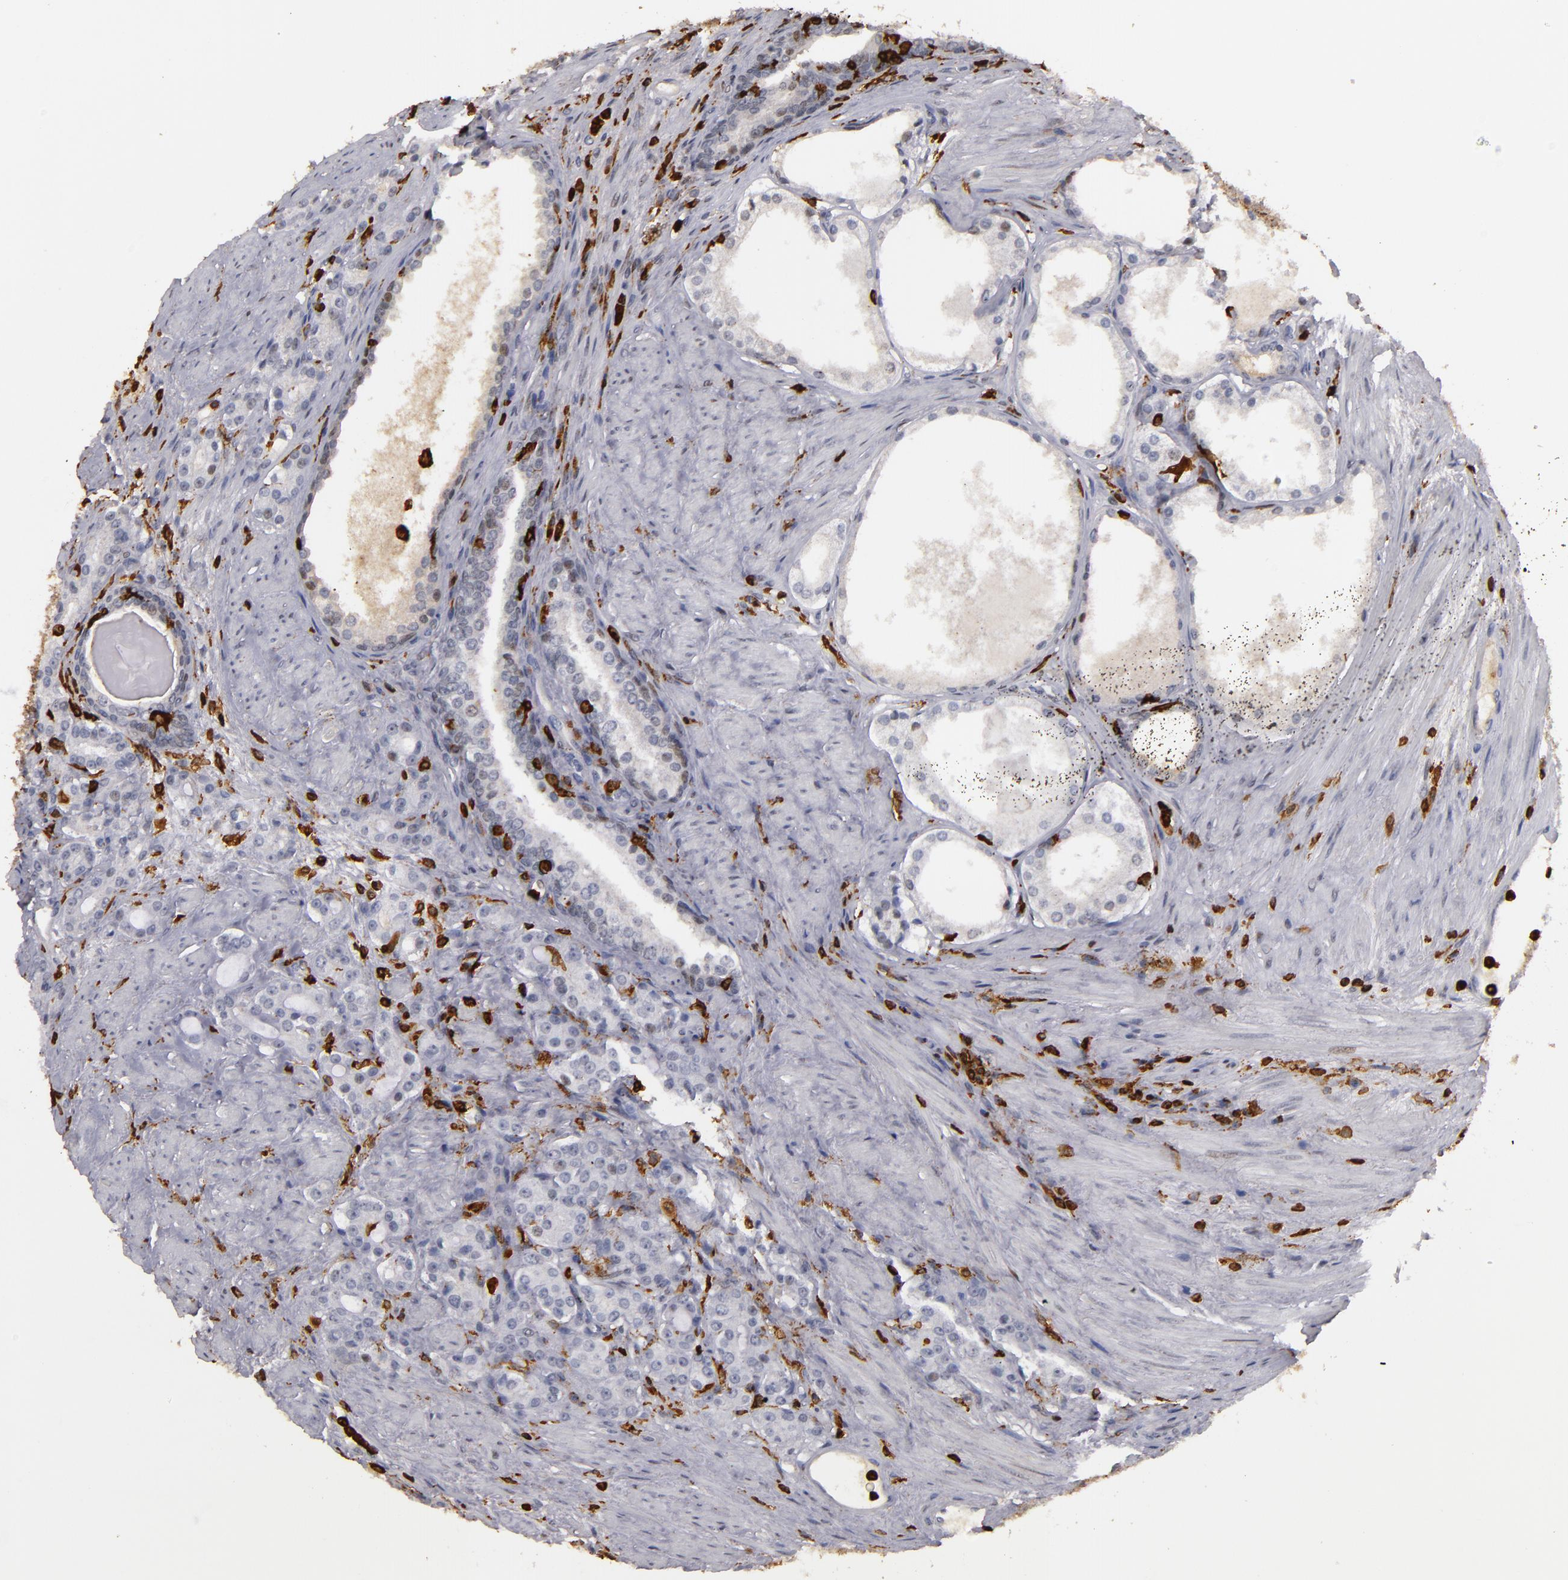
{"staining": {"intensity": "weak", "quantity": "<25%", "location": "nuclear"}, "tissue": "prostate cancer", "cell_type": "Tumor cells", "image_type": "cancer", "snomed": [{"axis": "morphology", "description": "Adenocarcinoma, Medium grade"}, {"axis": "topography", "description": "Prostate"}], "caption": "An IHC histopathology image of adenocarcinoma (medium-grade) (prostate) is shown. There is no staining in tumor cells of adenocarcinoma (medium-grade) (prostate).", "gene": "WAS", "patient": {"sex": "male", "age": 72}}